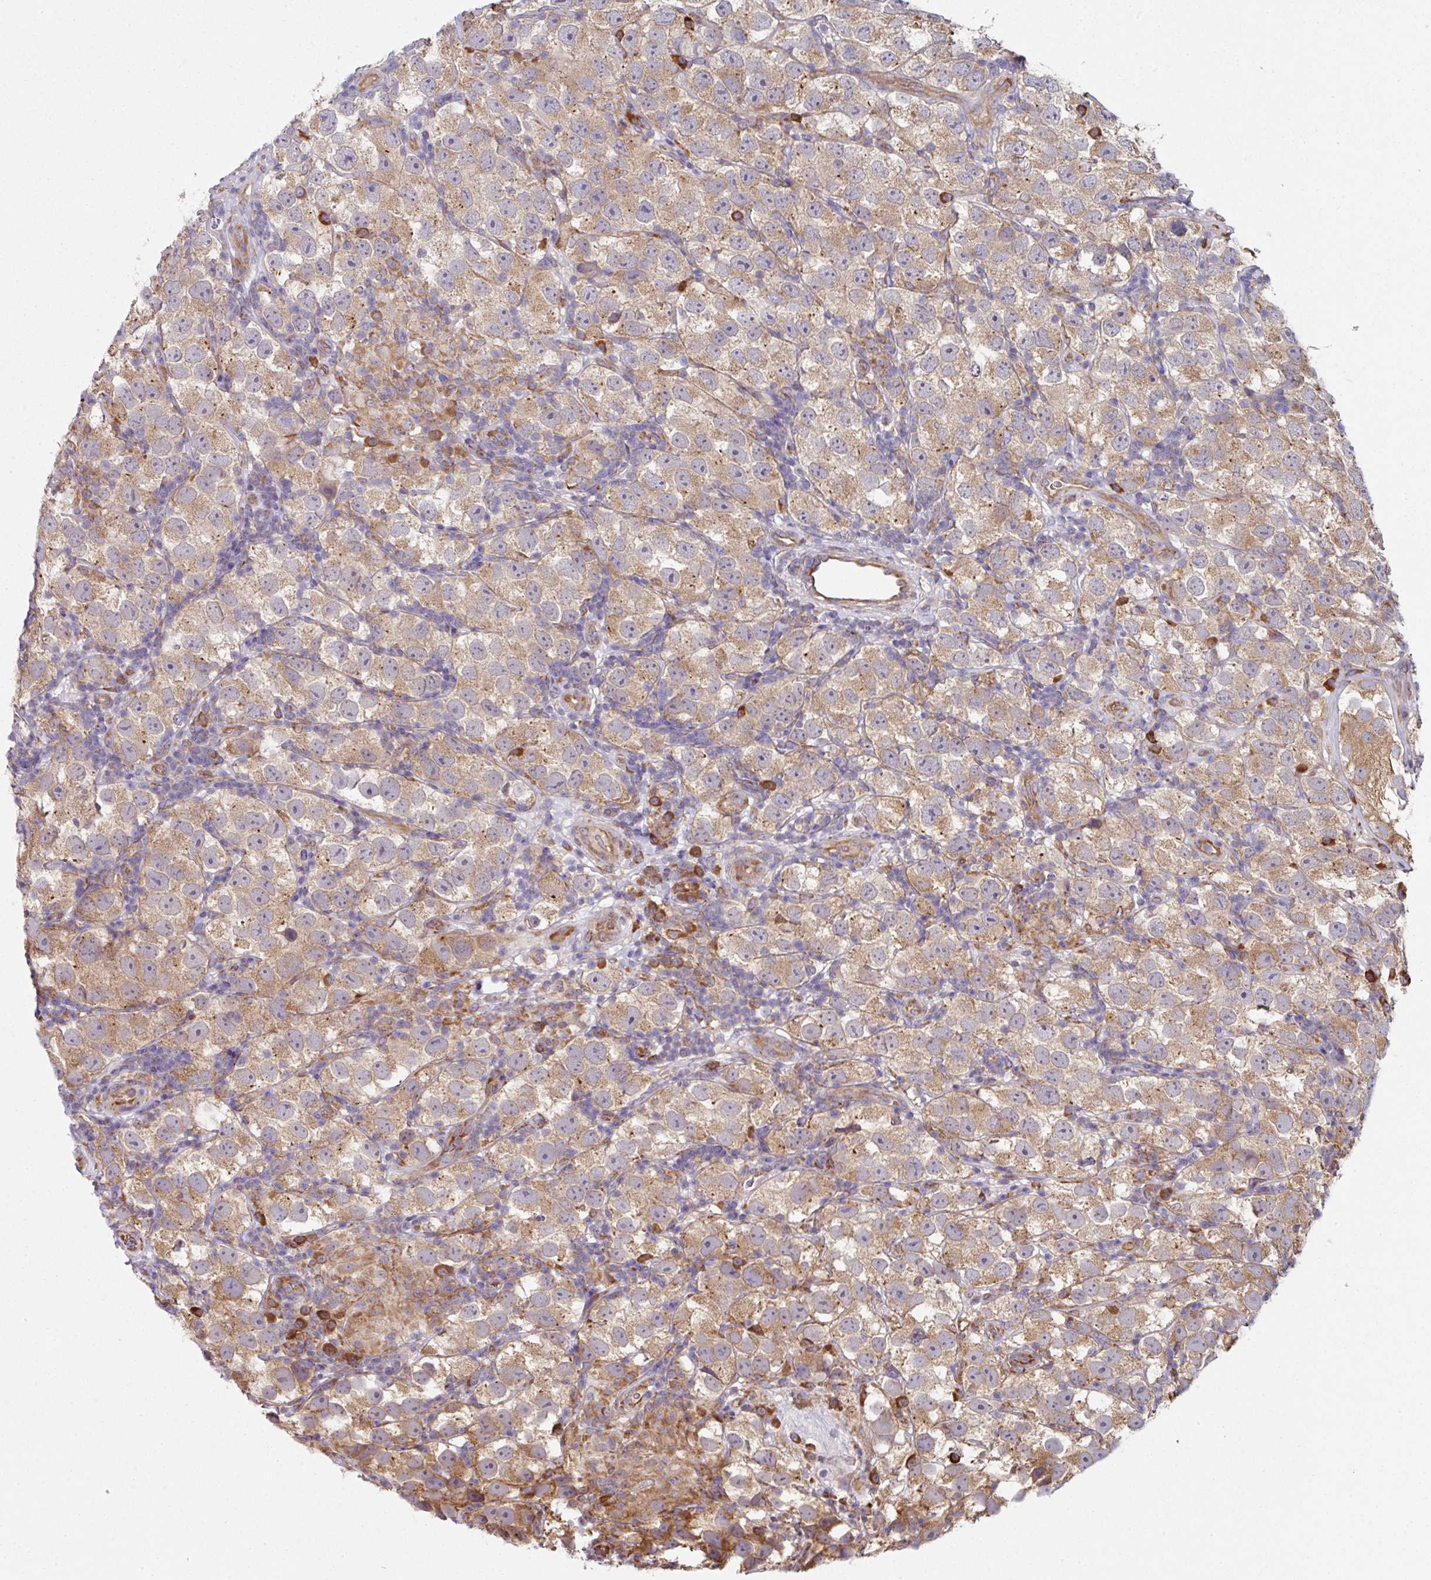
{"staining": {"intensity": "moderate", "quantity": ">75%", "location": "cytoplasmic/membranous"}, "tissue": "testis cancer", "cell_type": "Tumor cells", "image_type": "cancer", "snomed": [{"axis": "morphology", "description": "Seminoma, NOS"}, {"axis": "topography", "description": "Testis"}], "caption": "Immunohistochemistry staining of testis cancer, which exhibits medium levels of moderate cytoplasmic/membranous positivity in about >75% of tumor cells indicating moderate cytoplasmic/membranous protein positivity. The staining was performed using DAB (3,3'-diaminobenzidine) (brown) for protein detection and nuclei were counterstained in hematoxylin (blue).", "gene": "FAT4", "patient": {"sex": "male", "age": 26}}